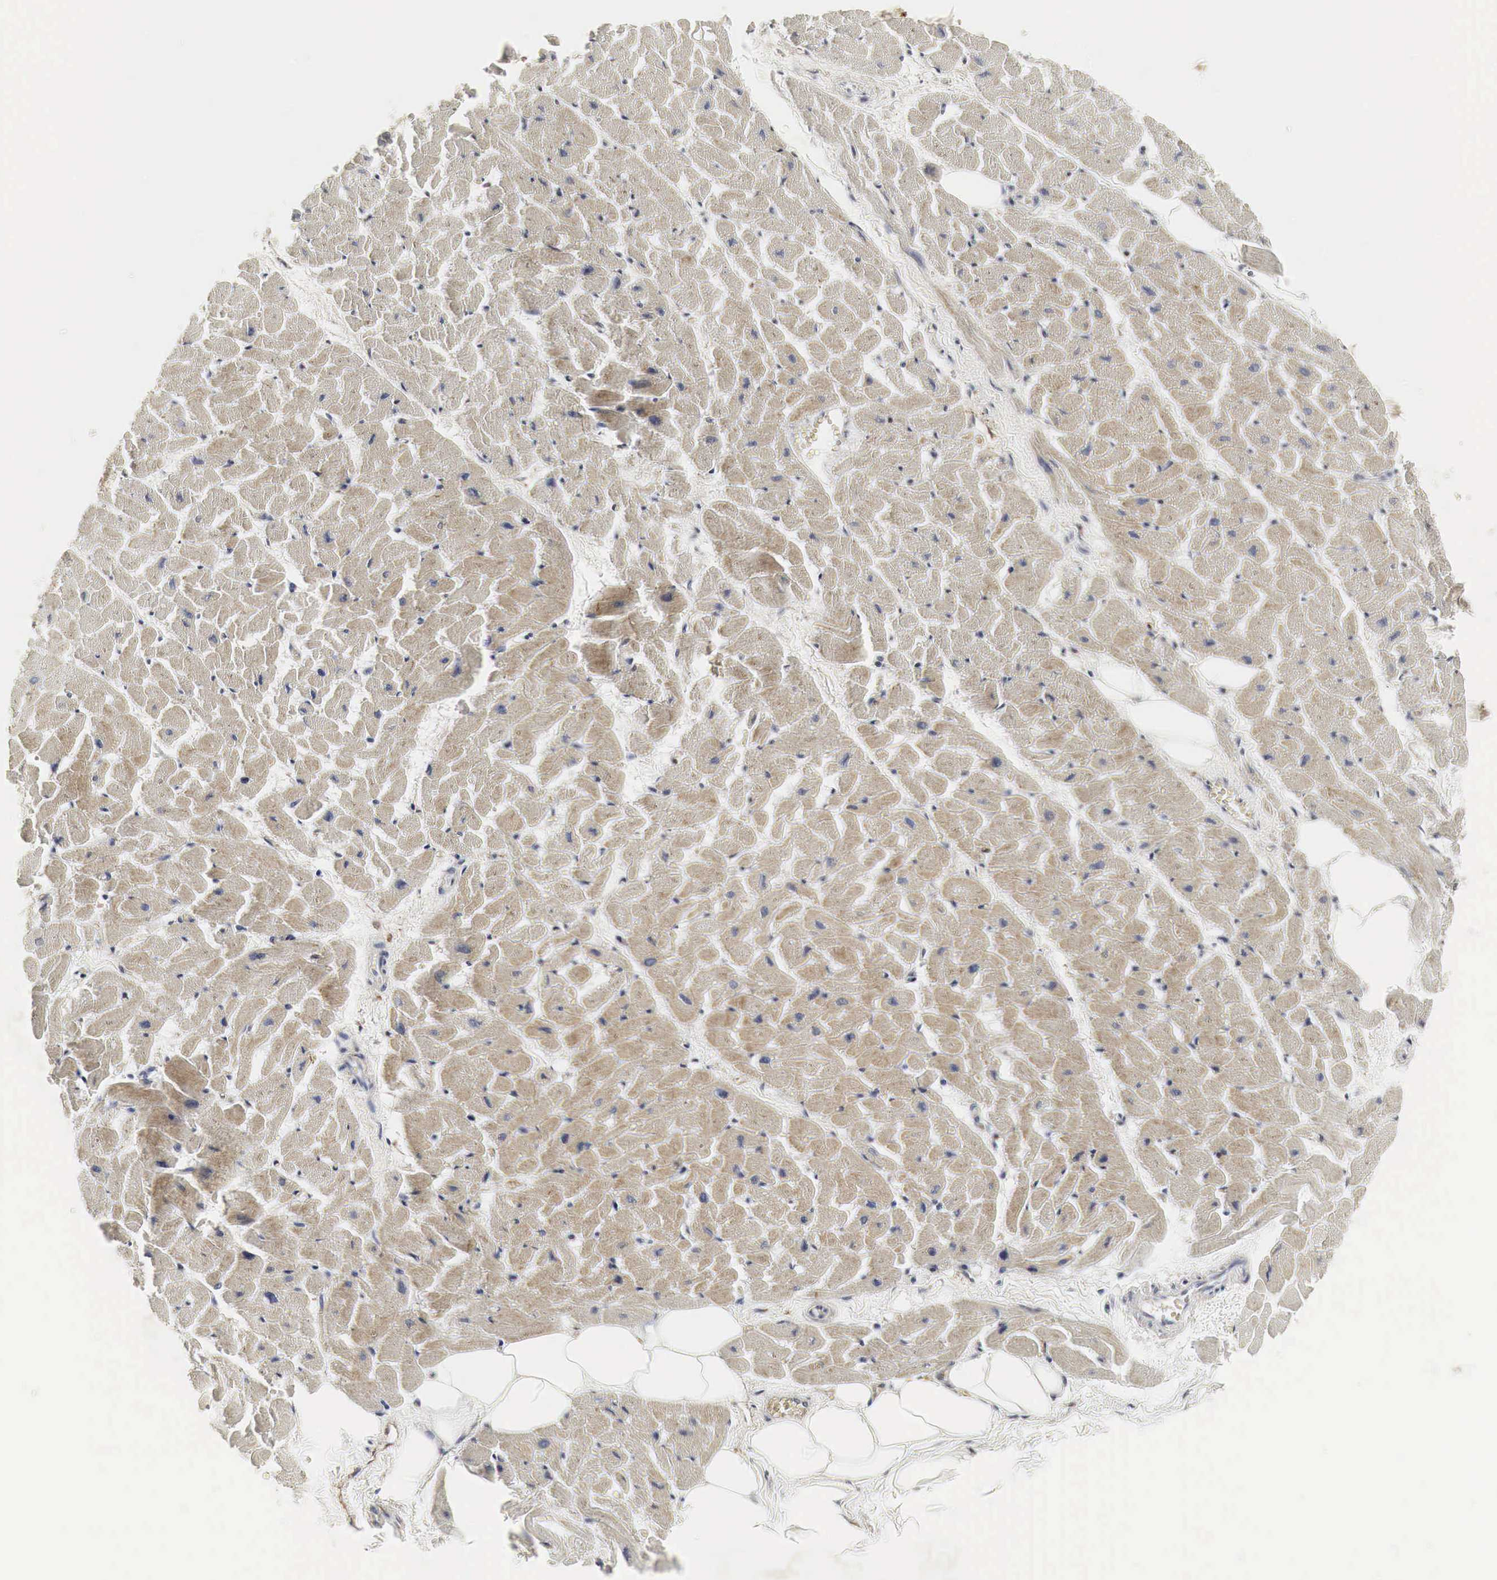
{"staining": {"intensity": "weak", "quantity": ">75%", "location": "cytoplasmic/membranous"}, "tissue": "heart muscle", "cell_type": "Cardiomyocytes", "image_type": "normal", "snomed": [{"axis": "morphology", "description": "Normal tissue, NOS"}, {"axis": "topography", "description": "Heart"}], "caption": "Protein positivity by immunohistochemistry shows weak cytoplasmic/membranous expression in approximately >75% of cardiomyocytes in benign heart muscle. (IHC, brightfield microscopy, high magnification).", "gene": "SPIN1", "patient": {"sex": "female", "age": 19}}